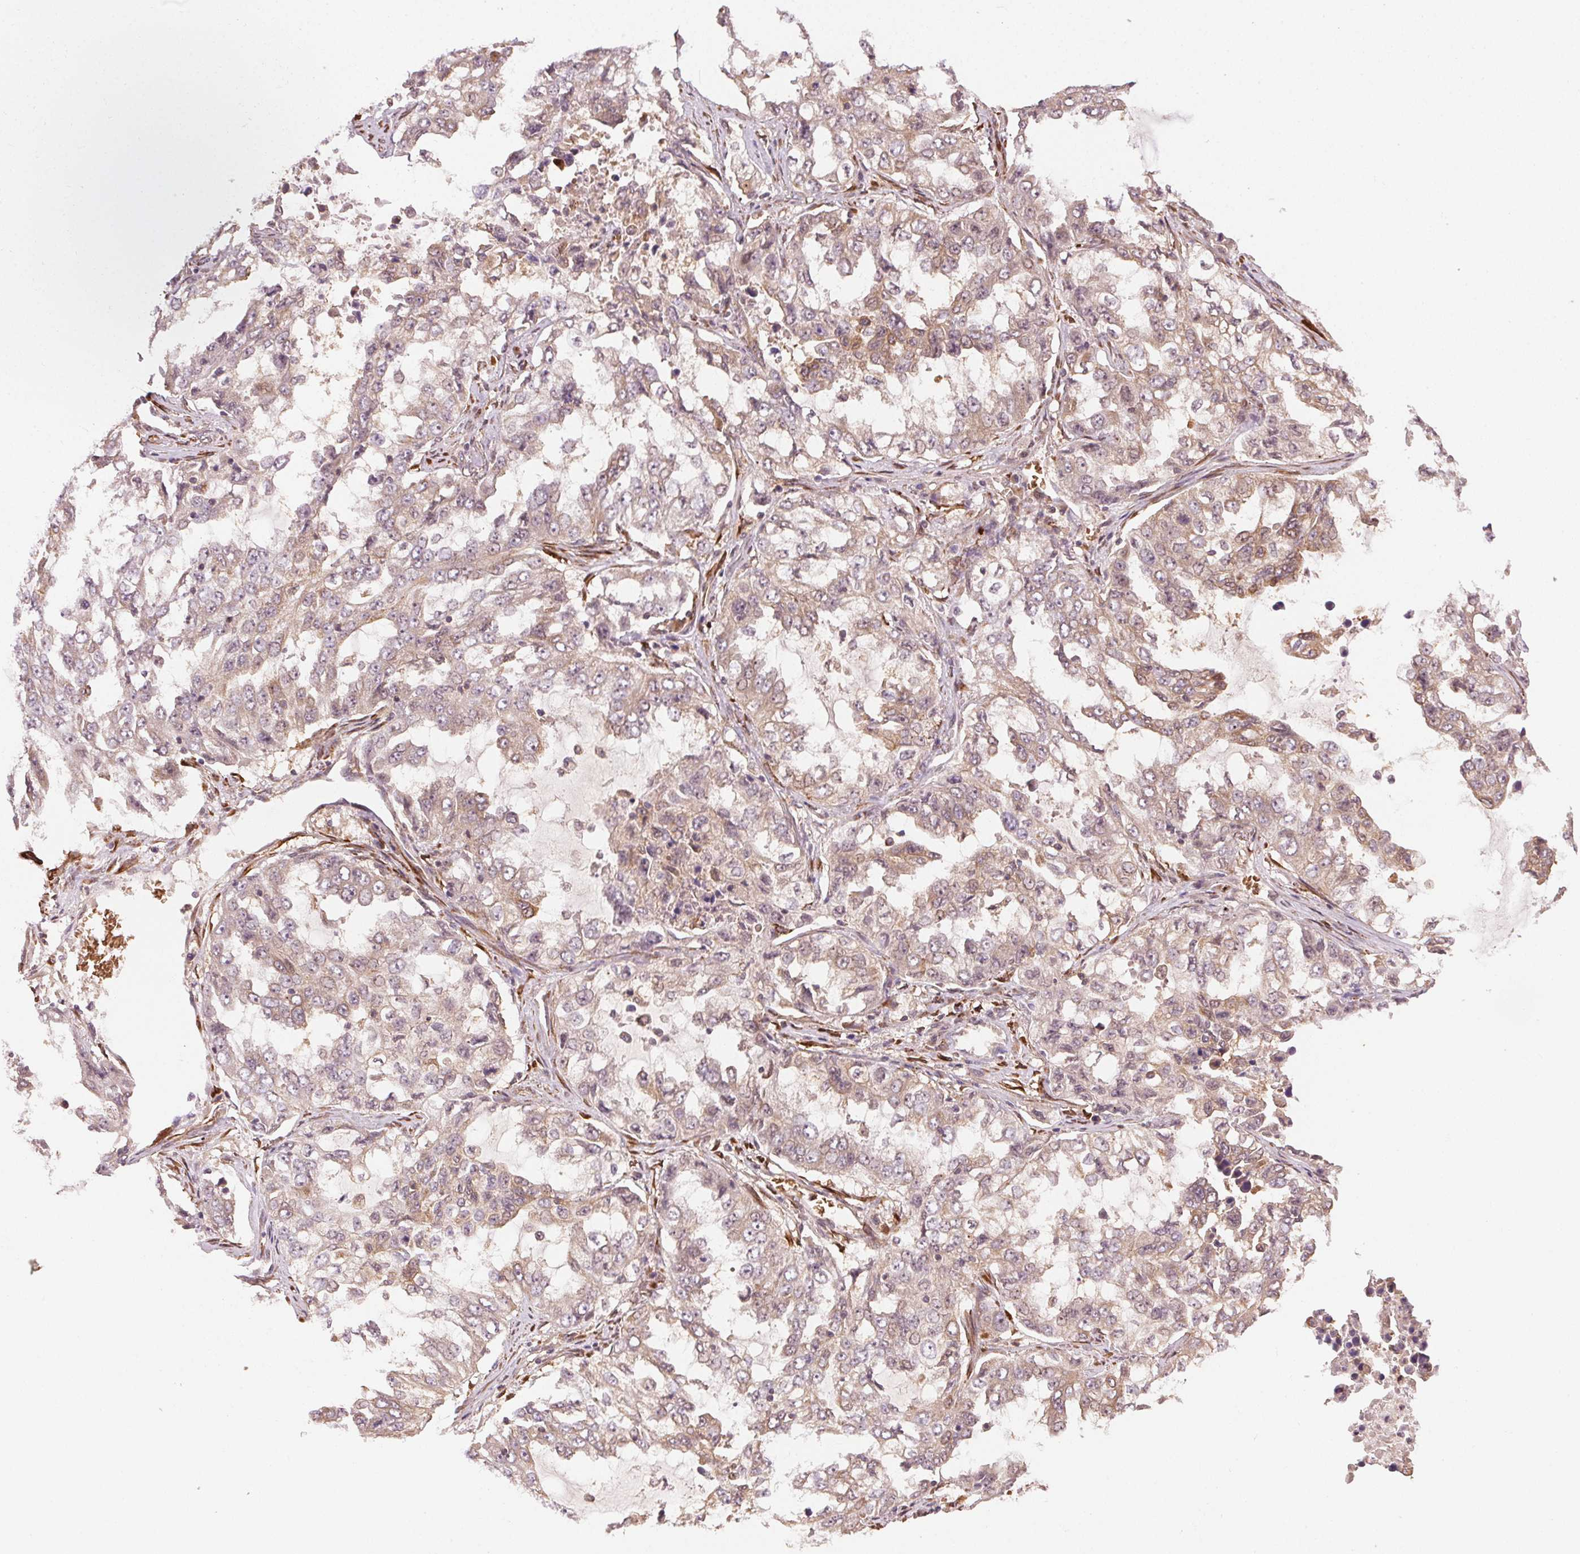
{"staining": {"intensity": "weak", "quantity": ">75%", "location": "cytoplasmic/membranous"}, "tissue": "lung cancer", "cell_type": "Tumor cells", "image_type": "cancer", "snomed": [{"axis": "morphology", "description": "Adenocarcinoma, NOS"}, {"axis": "topography", "description": "Lung"}], "caption": "IHC histopathology image of human lung cancer (adenocarcinoma) stained for a protein (brown), which shows low levels of weak cytoplasmic/membranous expression in about >75% of tumor cells.", "gene": "KLHL15", "patient": {"sex": "female", "age": 61}}